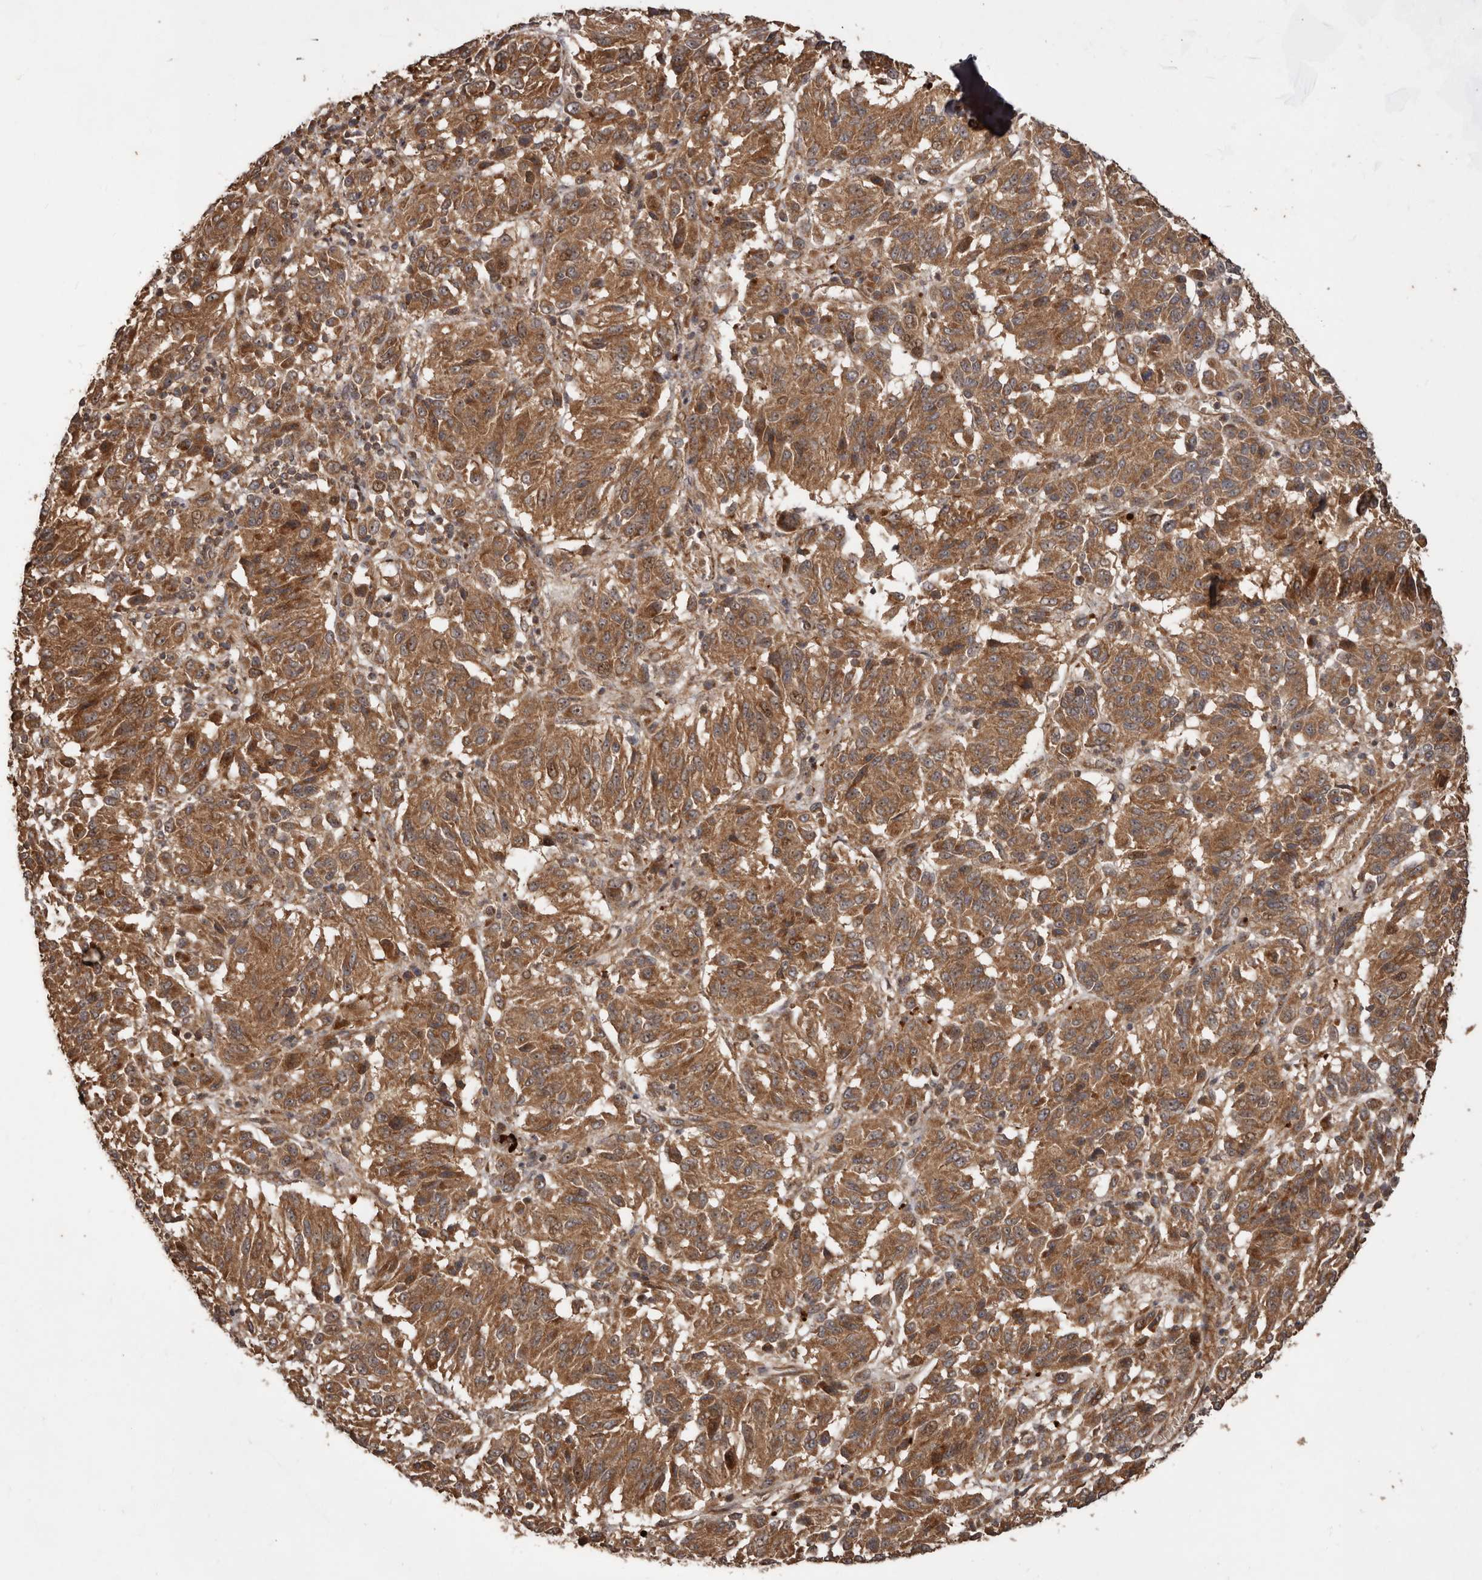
{"staining": {"intensity": "moderate", "quantity": ">75%", "location": "cytoplasmic/membranous"}, "tissue": "melanoma", "cell_type": "Tumor cells", "image_type": "cancer", "snomed": [{"axis": "morphology", "description": "Malignant melanoma, NOS"}, {"axis": "topography", "description": "Skin"}], "caption": "Melanoma stained with a brown dye demonstrates moderate cytoplasmic/membranous positive expression in about >75% of tumor cells.", "gene": "STK36", "patient": {"sex": "female", "age": 82}}